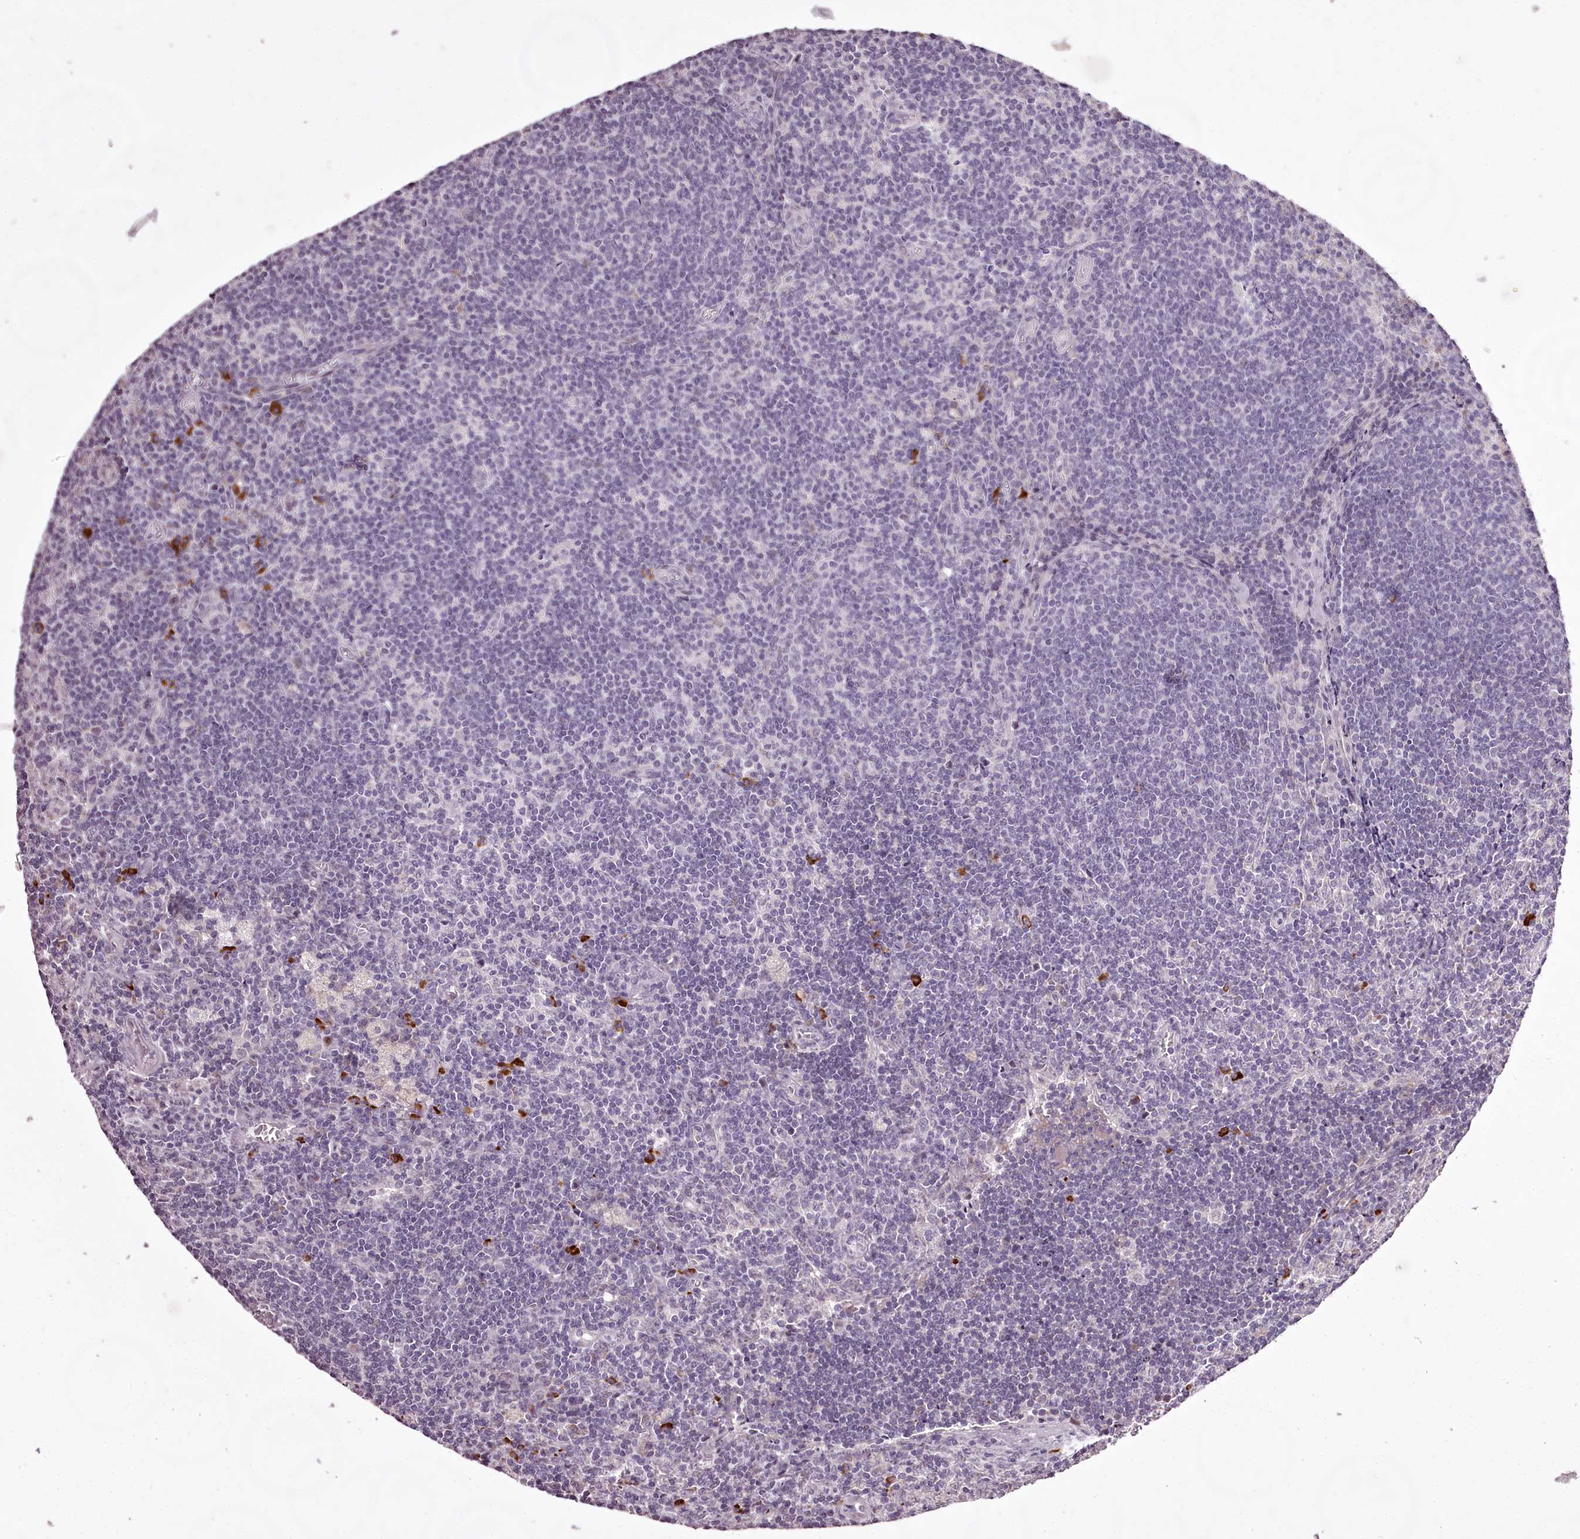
{"staining": {"intensity": "negative", "quantity": "none", "location": "none"}, "tissue": "lymph node", "cell_type": "Germinal center cells", "image_type": "normal", "snomed": [{"axis": "morphology", "description": "Normal tissue, NOS"}, {"axis": "topography", "description": "Lymph node"}], "caption": "IHC photomicrograph of normal lymph node: human lymph node stained with DAB (3,3'-diaminobenzidine) reveals no significant protein positivity in germinal center cells.", "gene": "C1orf56", "patient": {"sex": "male", "age": 69}}